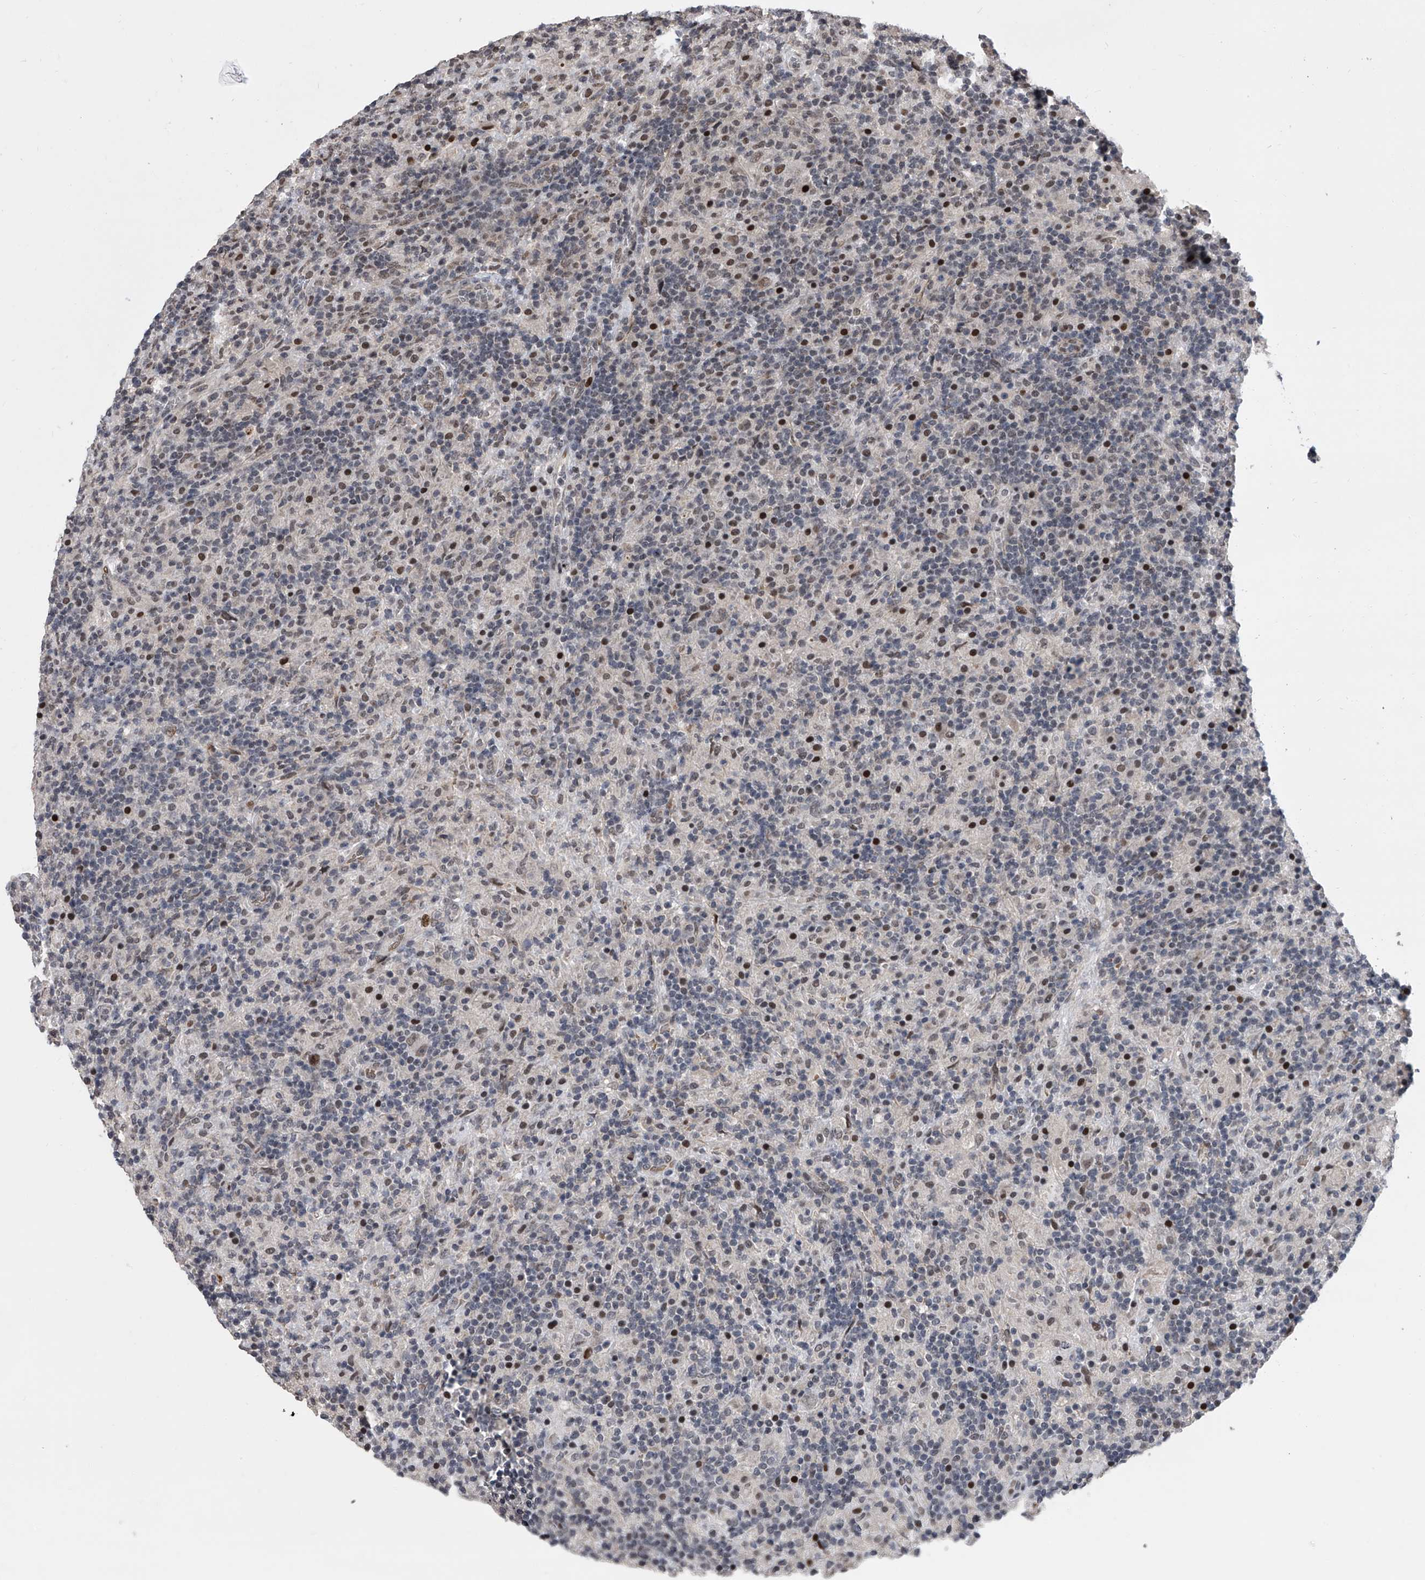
{"staining": {"intensity": "negative", "quantity": "none", "location": "none"}, "tissue": "lymphoma", "cell_type": "Tumor cells", "image_type": "cancer", "snomed": [{"axis": "morphology", "description": "Hodgkin's disease, NOS"}, {"axis": "topography", "description": "Lymph node"}], "caption": "Tumor cells show no significant staining in Hodgkin's disease.", "gene": "ZNF426", "patient": {"sex": "male", "age": 70}}